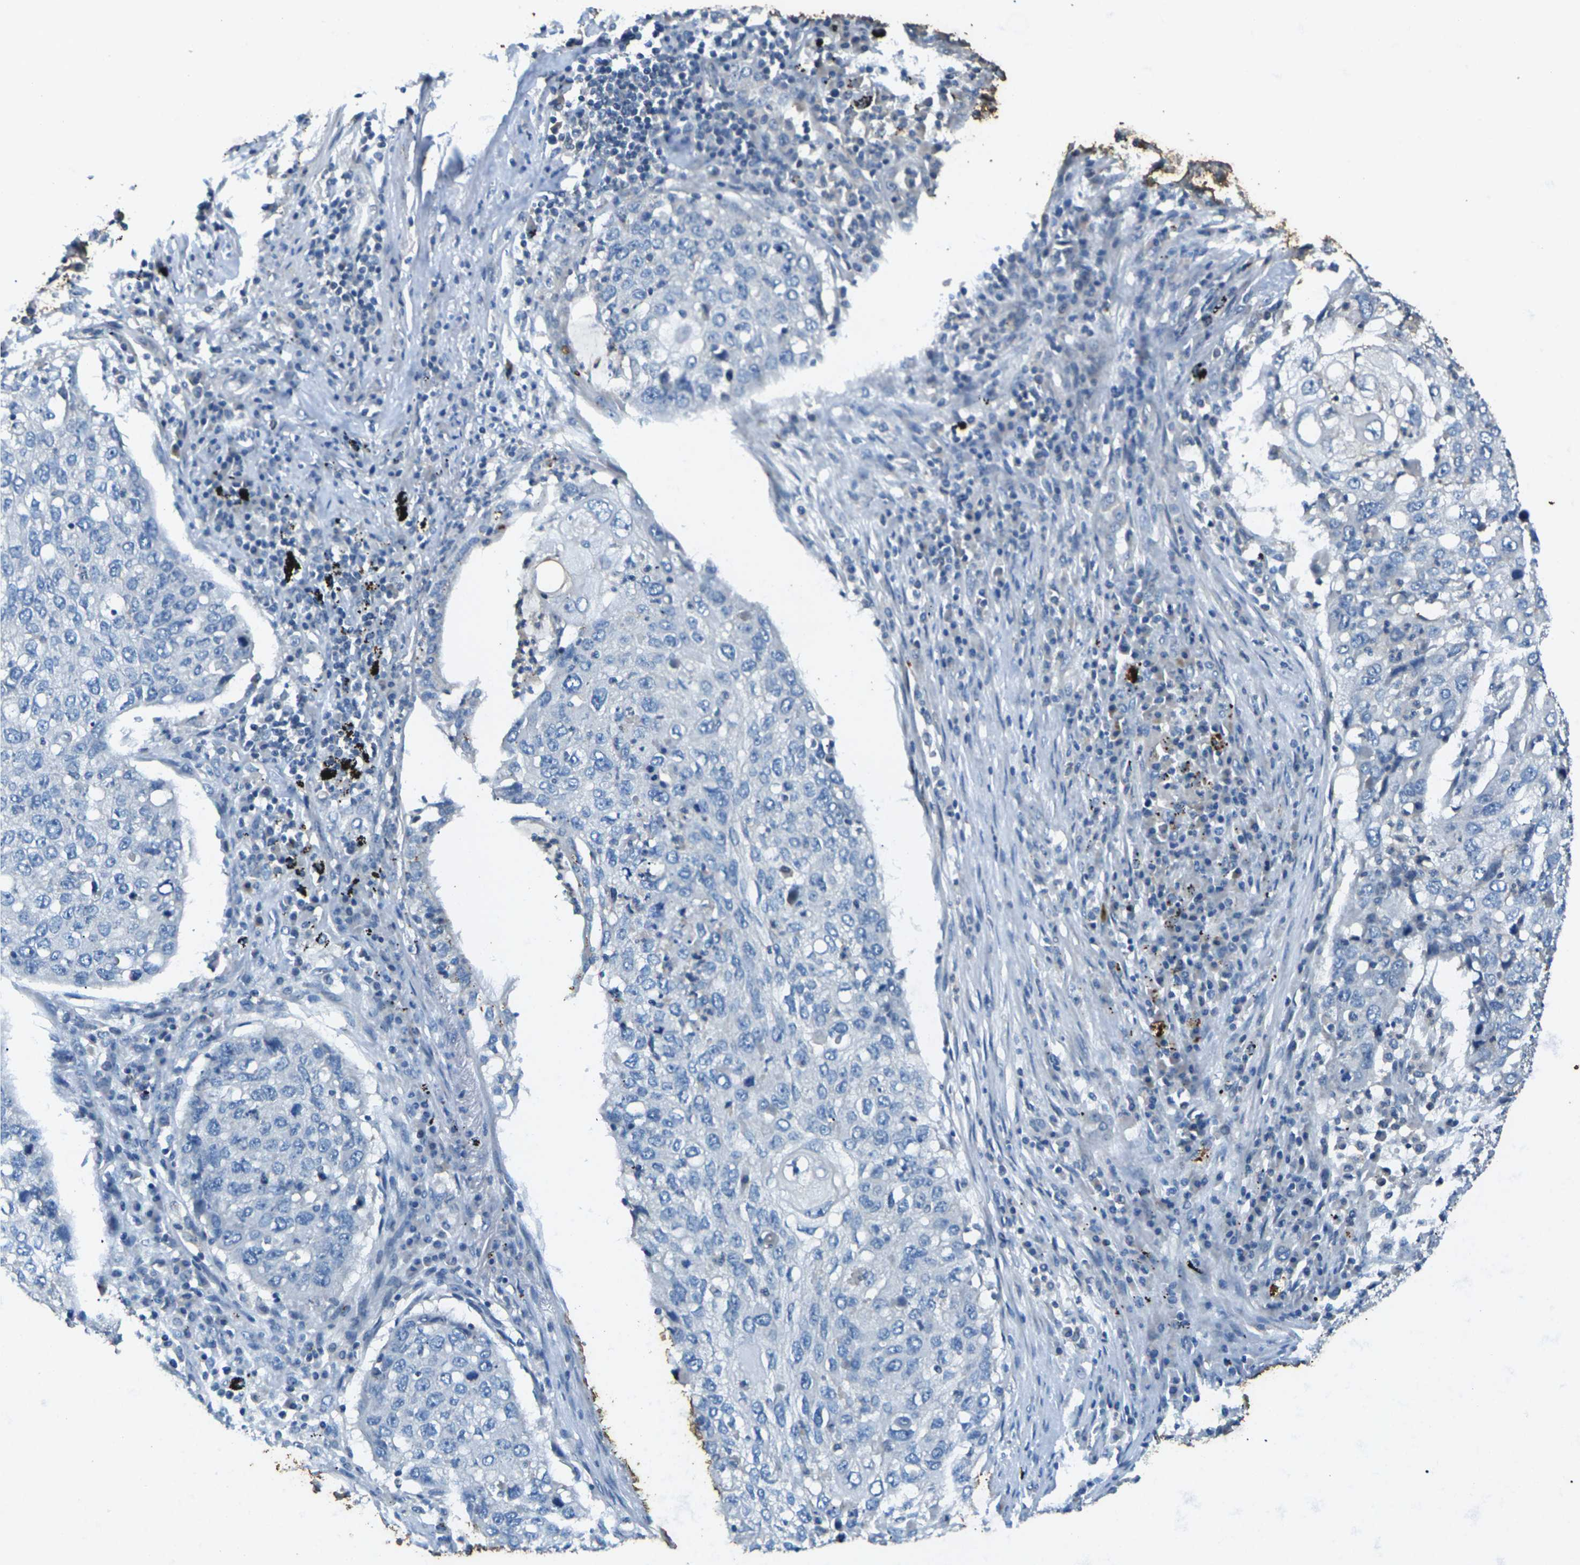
{"staining": {"intensity": "negative", "quantity": "none", "location": "none"}, "tissue": "lung cancer", "cell_type": "Tumor cells", "image_type": "cancer", "snomed": [{"axis": "morphology", "description": "Squamous cell carcinoma, NOS"}, {"axis": "topography", "description": "Lung"}], "caption": "This is an IHC photomicrograph of lung cancer. There is no staining in tumor cells.", "gene": "SIGLEC14", "patient": {"sex": "female", "age": 63}}